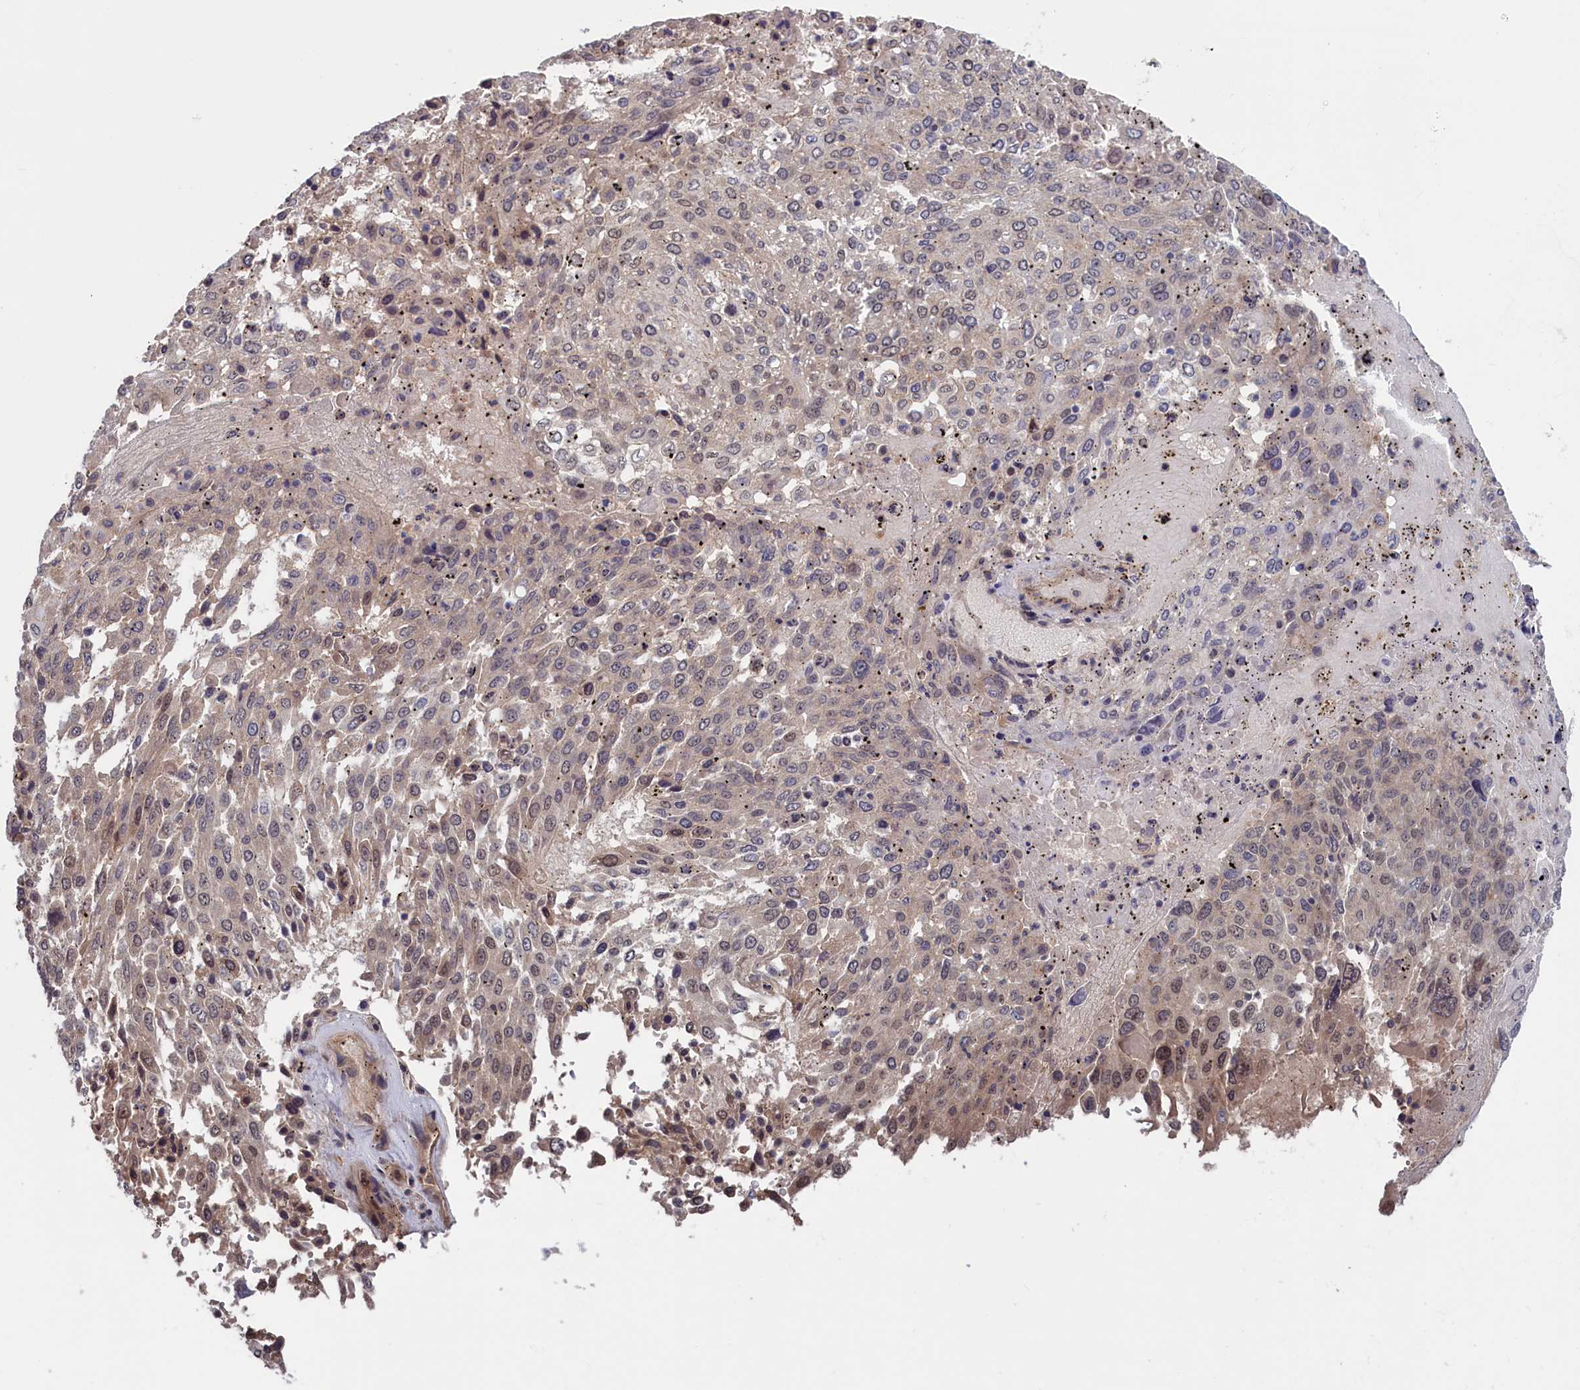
{"staining": {"intensity": "weak", "quantity": "<25%", "location": "cytoplasmic/membranous,nuclear"}, "tissue": "lung cancer", "cell_type": "Tumor cells", "image_type": "cancer", "snomed": [{"axis": "morphology", "description": "Squamous cell carcinoma, NOS"}, {"axis": "topography", "description": "Lung"}], "caption": "A histopathology image of lung squamous cell carcinoma stained for a protein displays no brown staining in tumor cells.", "gene": "PLP2", "patient": {"sex": "male", "age": 65}}